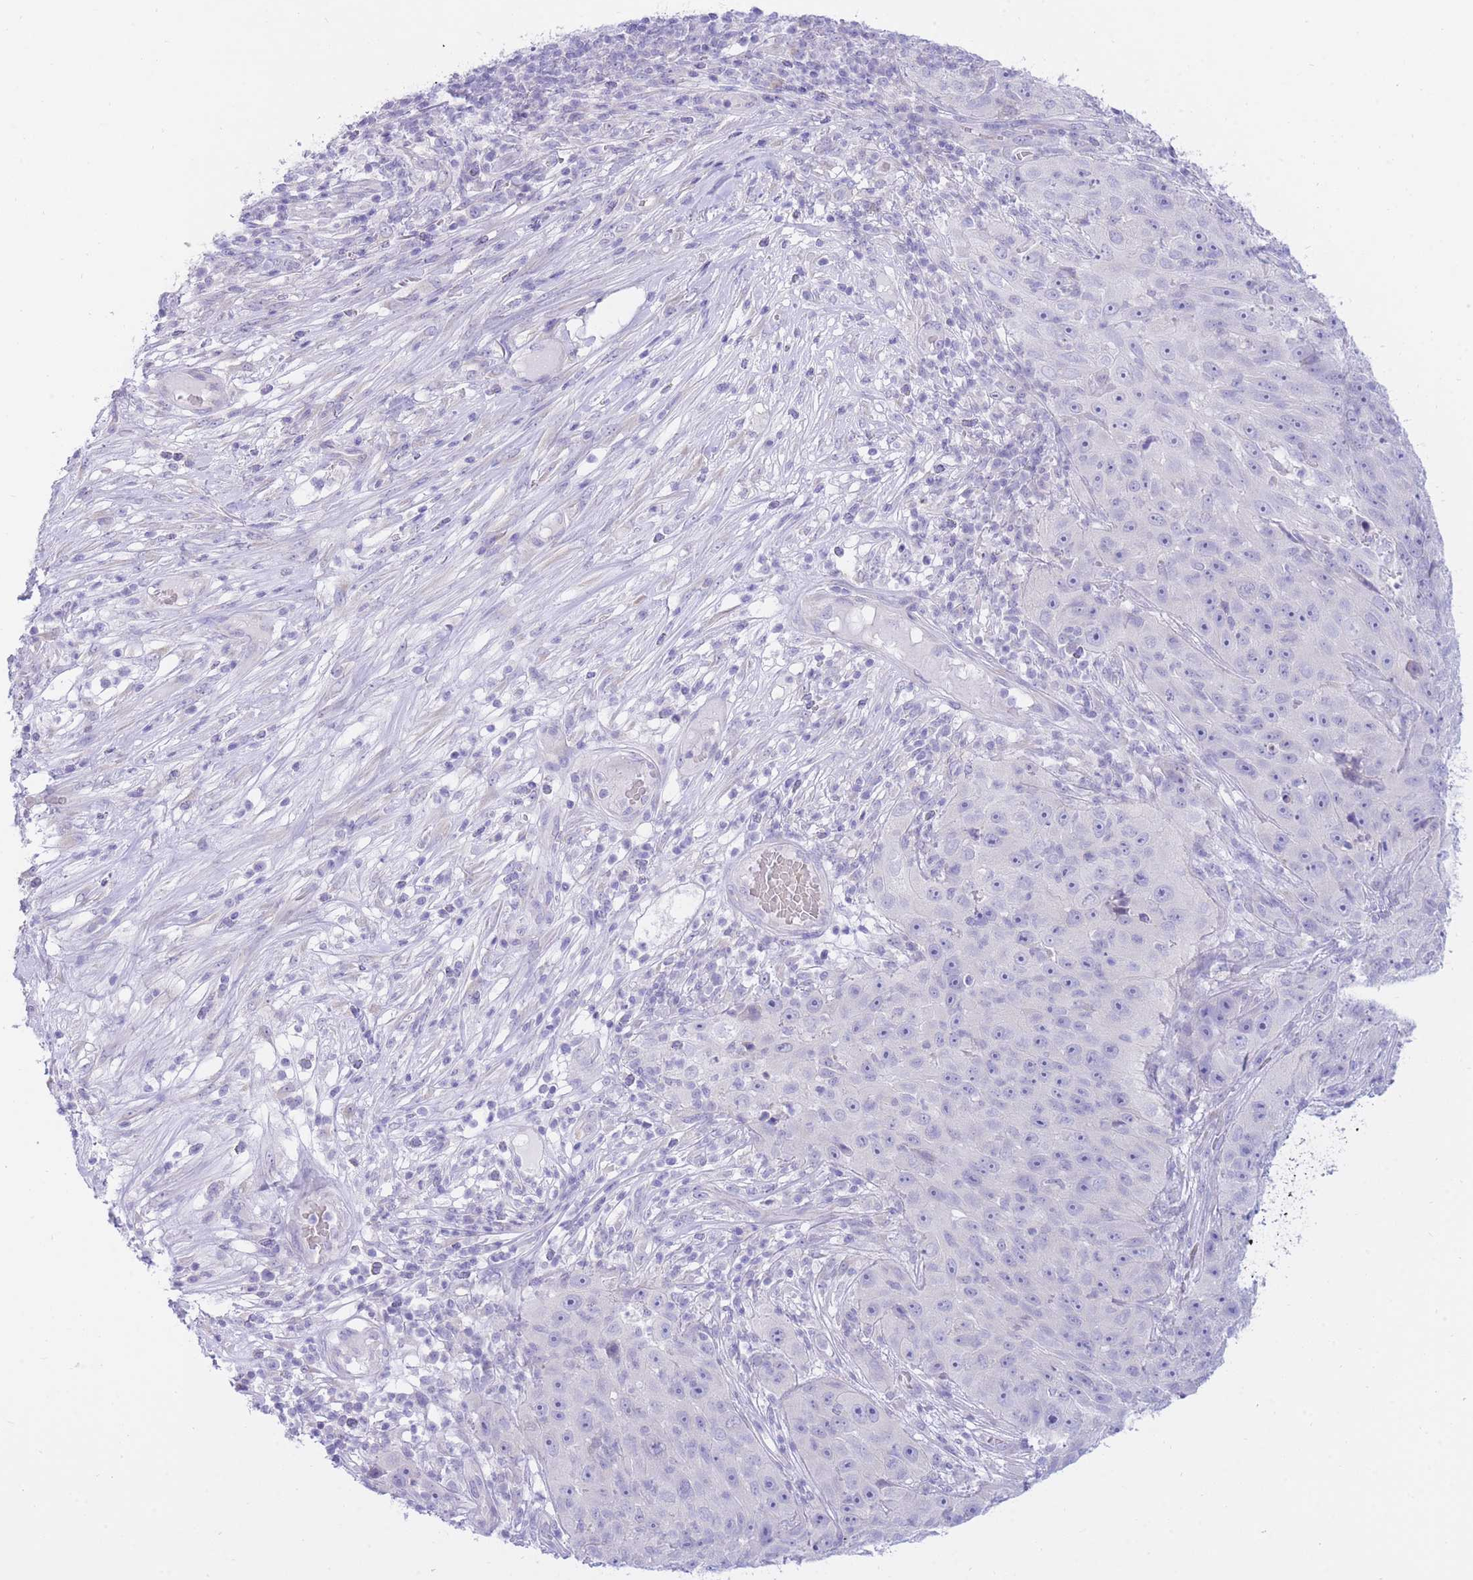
{"staining": {"intensity": "negative", "quantity": "none", "location": "none"}, "tissue": "skin cancer", "cell_type": "Tumor cells", "image_type": "cancer", "snomed": [{"axis": "morphology", "description": "Squamous cell carcinoma, NOS"}, {"axis": "topography", "description": "Skin"}], "caption": "This is a photomicrograph of IHC staining of squamous cell carcinoma (skin), which shows no staining in tumor cells.", "gene": "SSUH2", "patient": {"sex": "female", "age": 87}}